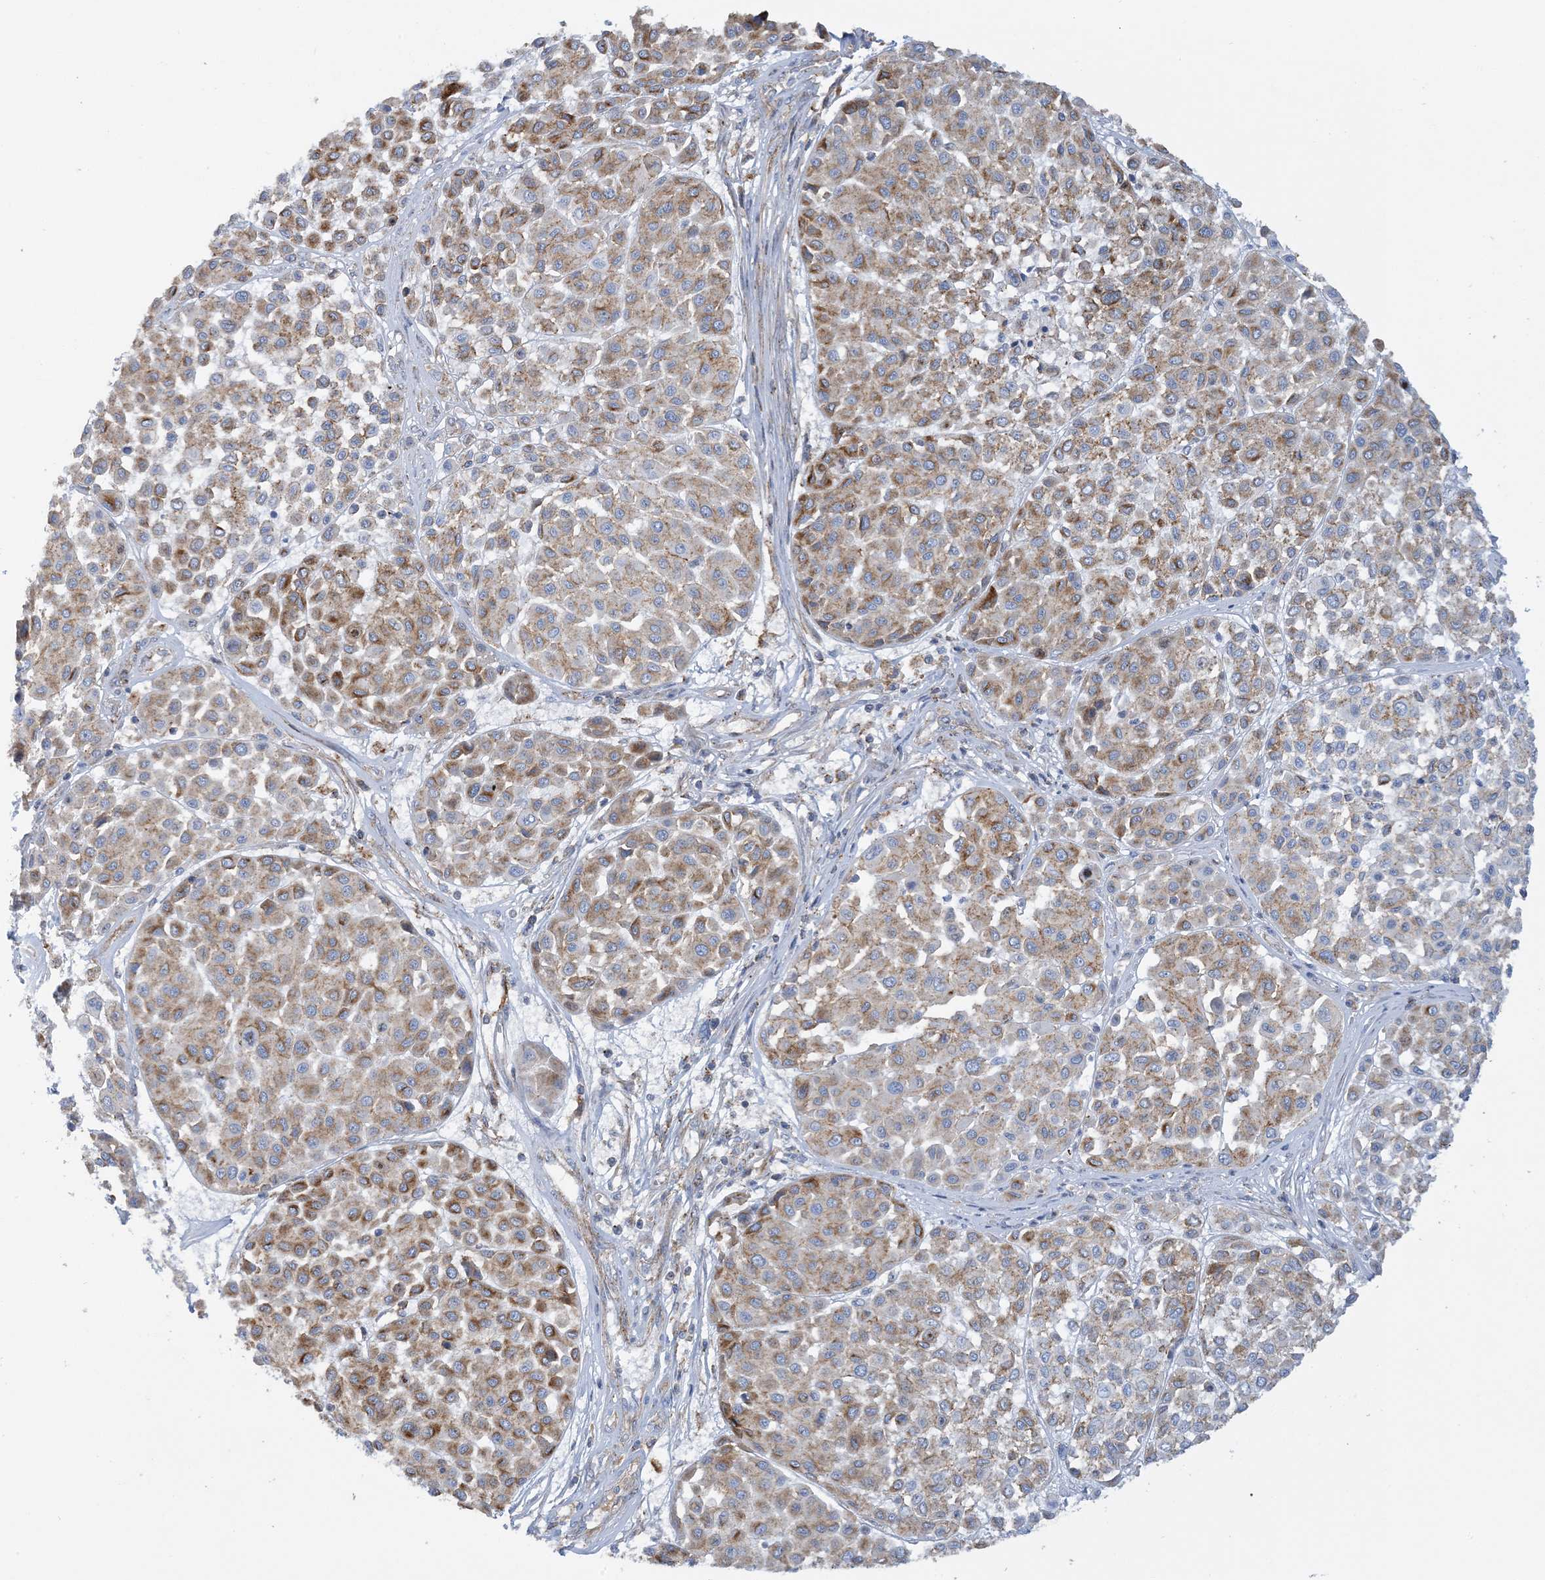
{"staining": {"intensity": "moderate", "quantity": ">75%", "location": "cytoplasmic/membranous"}, "tissue": "melanoma", "cell_type": "Tumor cells", "image_type": "cancer", "snomed": [{"axis": "morphology", "description": "Malignant melanoma, Metastatic site"}, {"axis": "topography", "description": "Soft tissue"}], "caption": "Immunohistochemical staining of human malignant melanoma (metastatic site) displays moderate cytoplasmic/membranous protein staining in approximately >75% of tumor cells.", "gene": "CALHM5", "patient": {"sex": "male", "age": 41}}